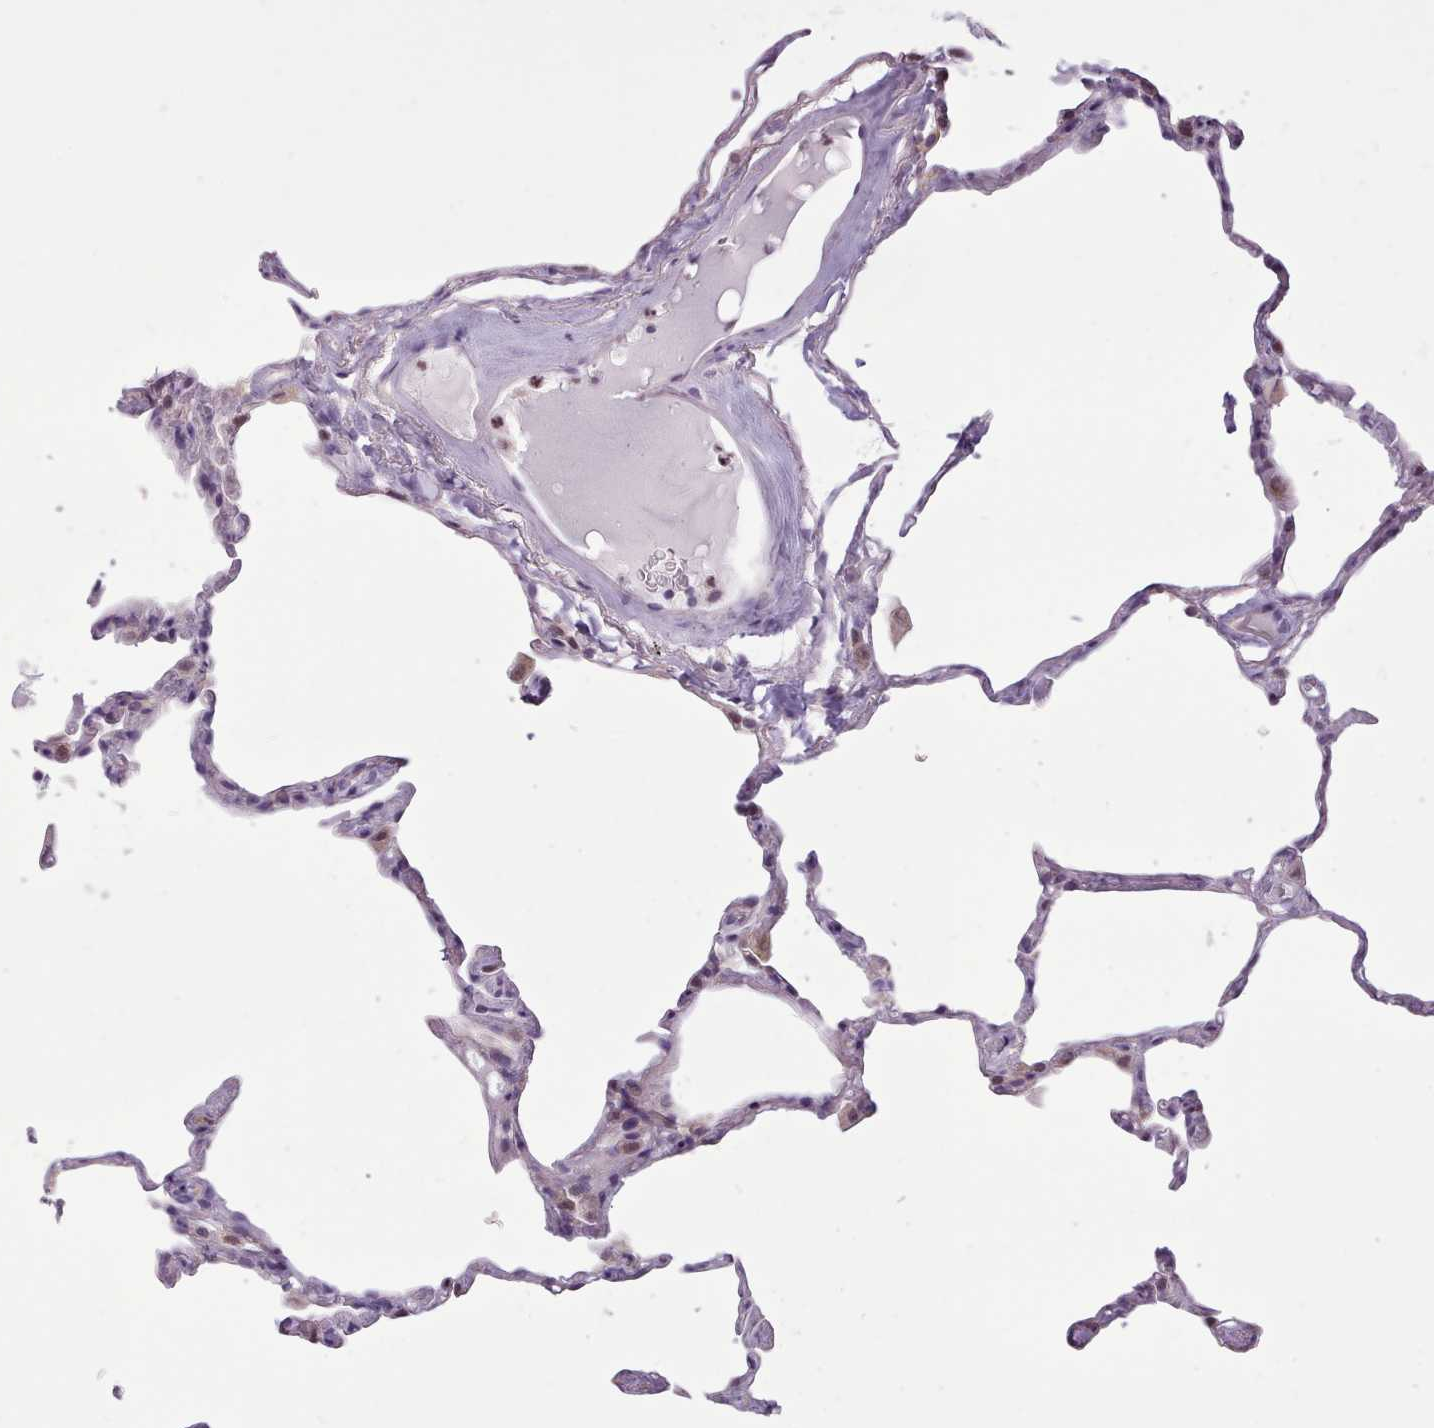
{"staining": {"intensity": "negative", "quantity": "none", "location": "none"}, "tissue": "lung", "cell_type": "Alveolar cells", "image_type": "normal", "snomed": [{"axis": "morphology", "description": "Normal tissue, NOS"}, {"axis": "topography", "description": "Lung"}], "caption": "A histopathology image of lung stained for a protein reveals no brown staining in alveolar cells. (Stains: DAB immunohistochemistry (IHC) with hematoxylin counter stain, Microscopy: brightfield microscopy at high magnification).", "gene": "SLURP1", "patient": {"sex": "male", "age": 65}}